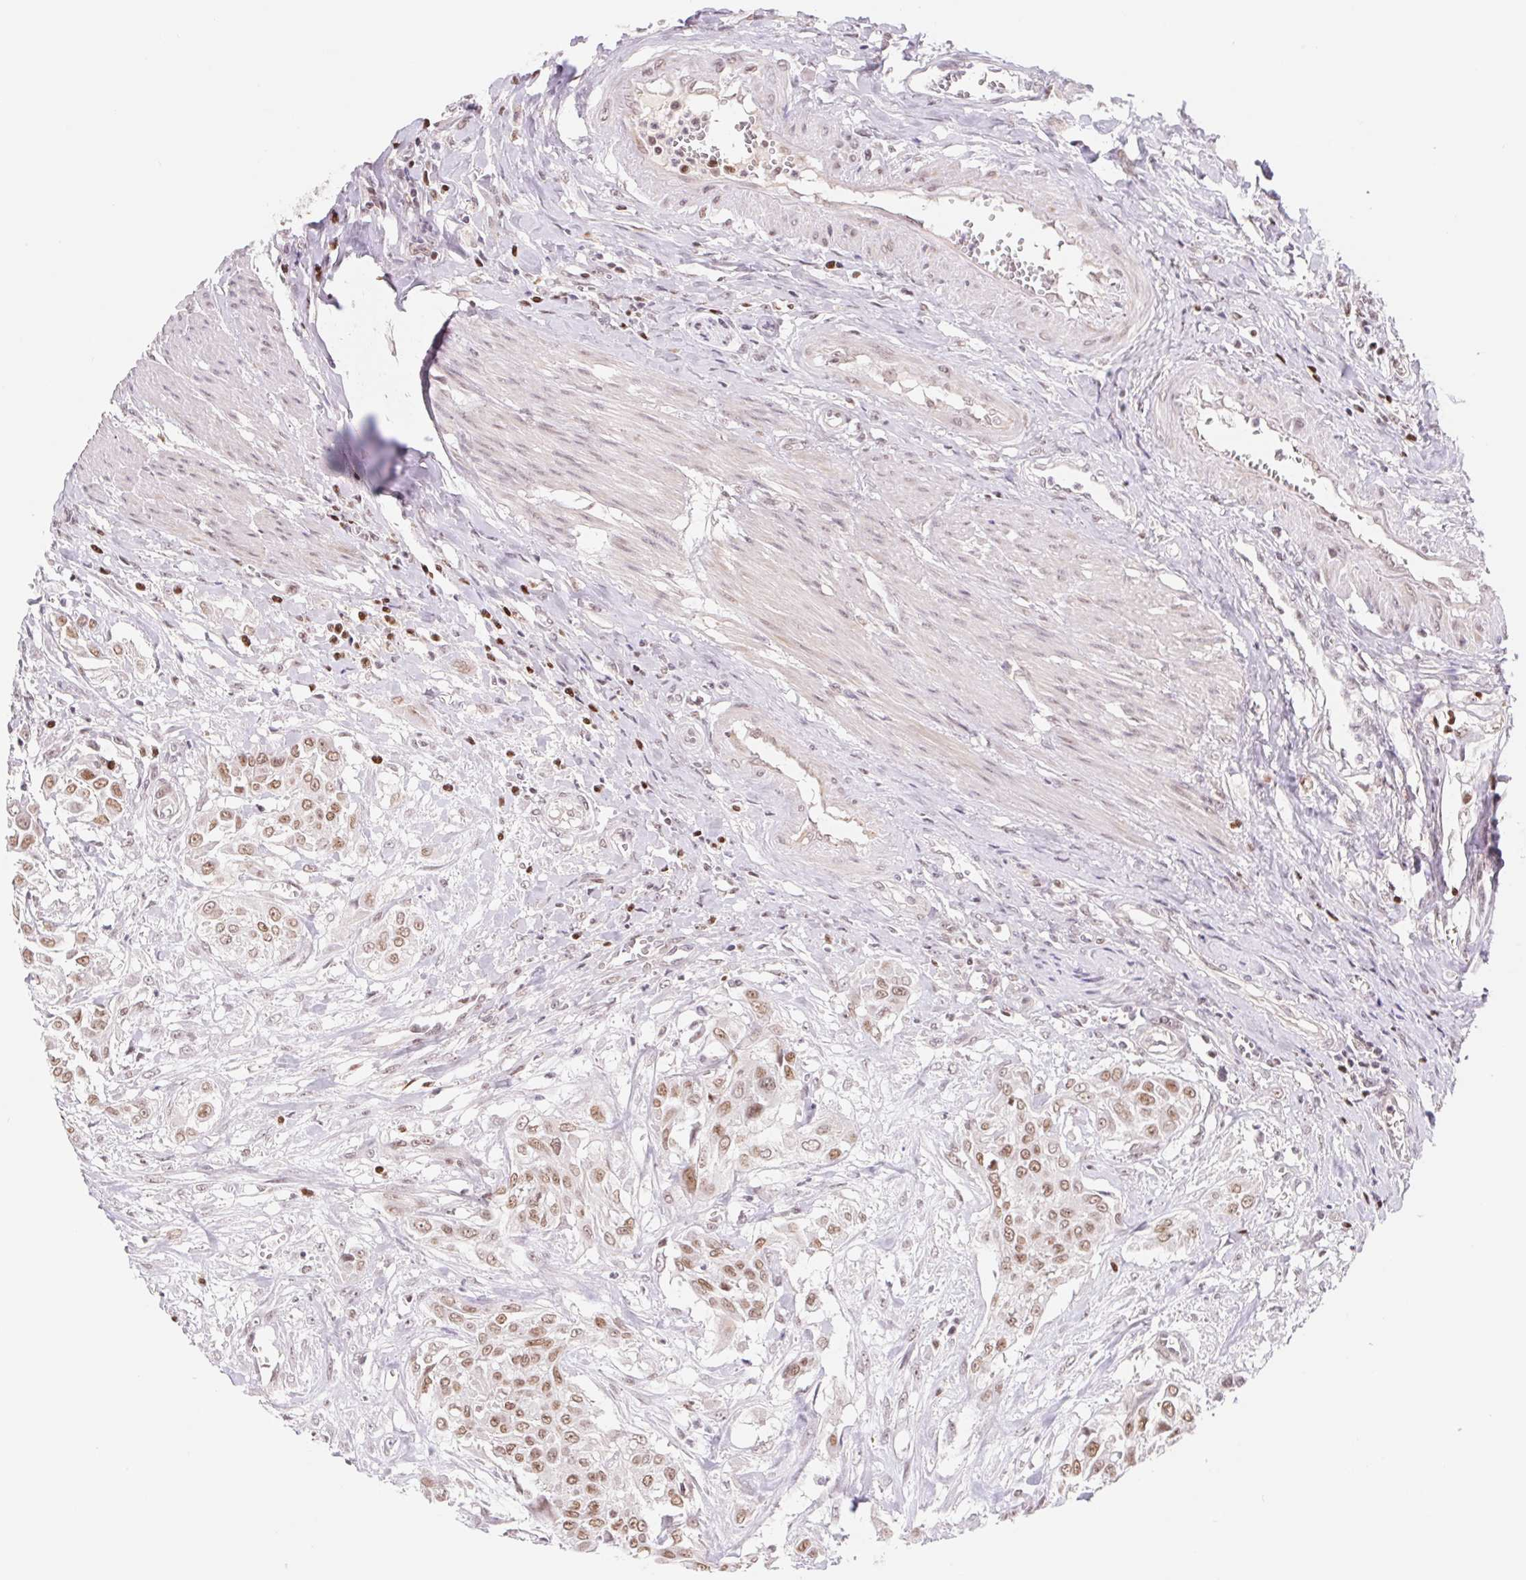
{"staining": {"intensity": "moderate", "quantity": ">75%", "location": "nuclear"}, "tissue": "urothelial cancer", "cell_type": "Tumor cells", "image_type": "cancer", "snomed": [{"axis": "morphology", "description": "Urothelial carcinoma, High grade"}, {"axis": "topography", "description": "Urinary bladder"}], "caption": "Immunohistochemical staining of human high-grade urothelial carcinoma exhibits medium levels of moderate nuclear expression in about >75% of tumor cells. The protein is shown in brown color, while the nuclei are stained blue.", "gene": "TRERF1", "patient": {"sex": "male", "age": 57}}